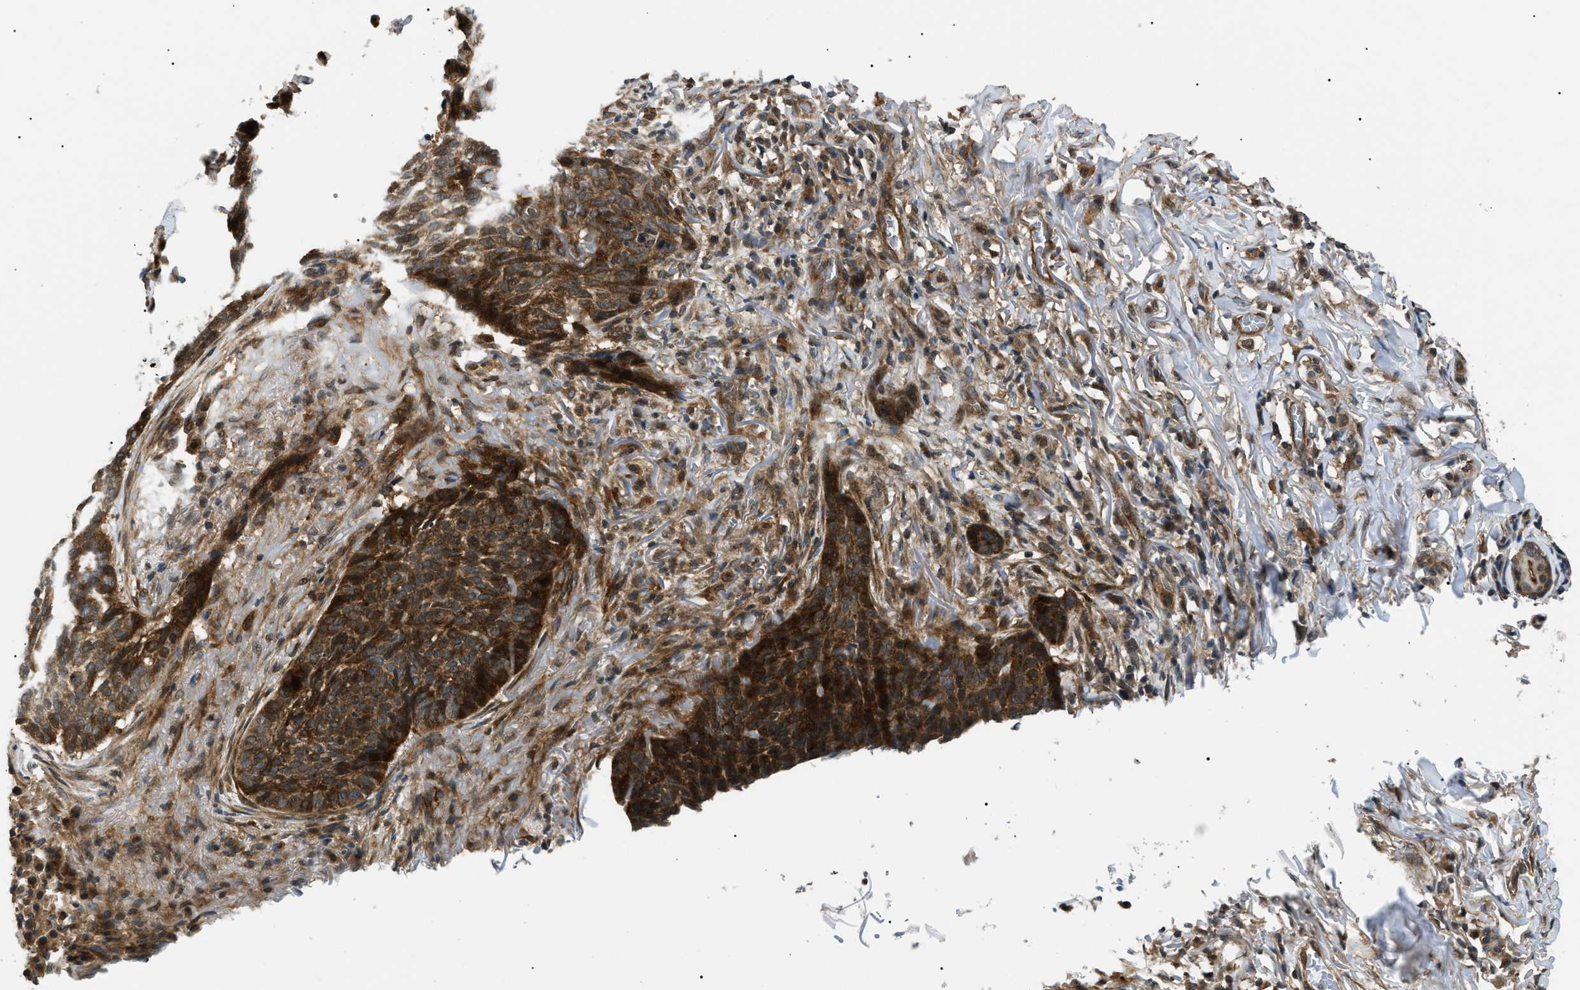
{"staining": {"intensity": "strong", "quantity": ">75%", "location": "cytoplasmic/membranous"}, "tissue": "skin cancer", "cell_type": "Tumor cells", "image_type": "cancer", "snomed": [{"axis": "morphology", "description": "Basal cell carcinoma"}, {"axis": "topography", "description": "Skin"}], "caption": "Protein staining of skin cancer tissue exhibits strong cytoplasmic/membranous positivity in about >75% of tumor cells. The staining was performed using DAB (3,3'-diaminobenzidine), with brown indicating positive protein expression. Nuclei are stained blue with hematoxylin.", "gene": "ATP6AP1", "patient": {"sex": "male", "age": 85}}